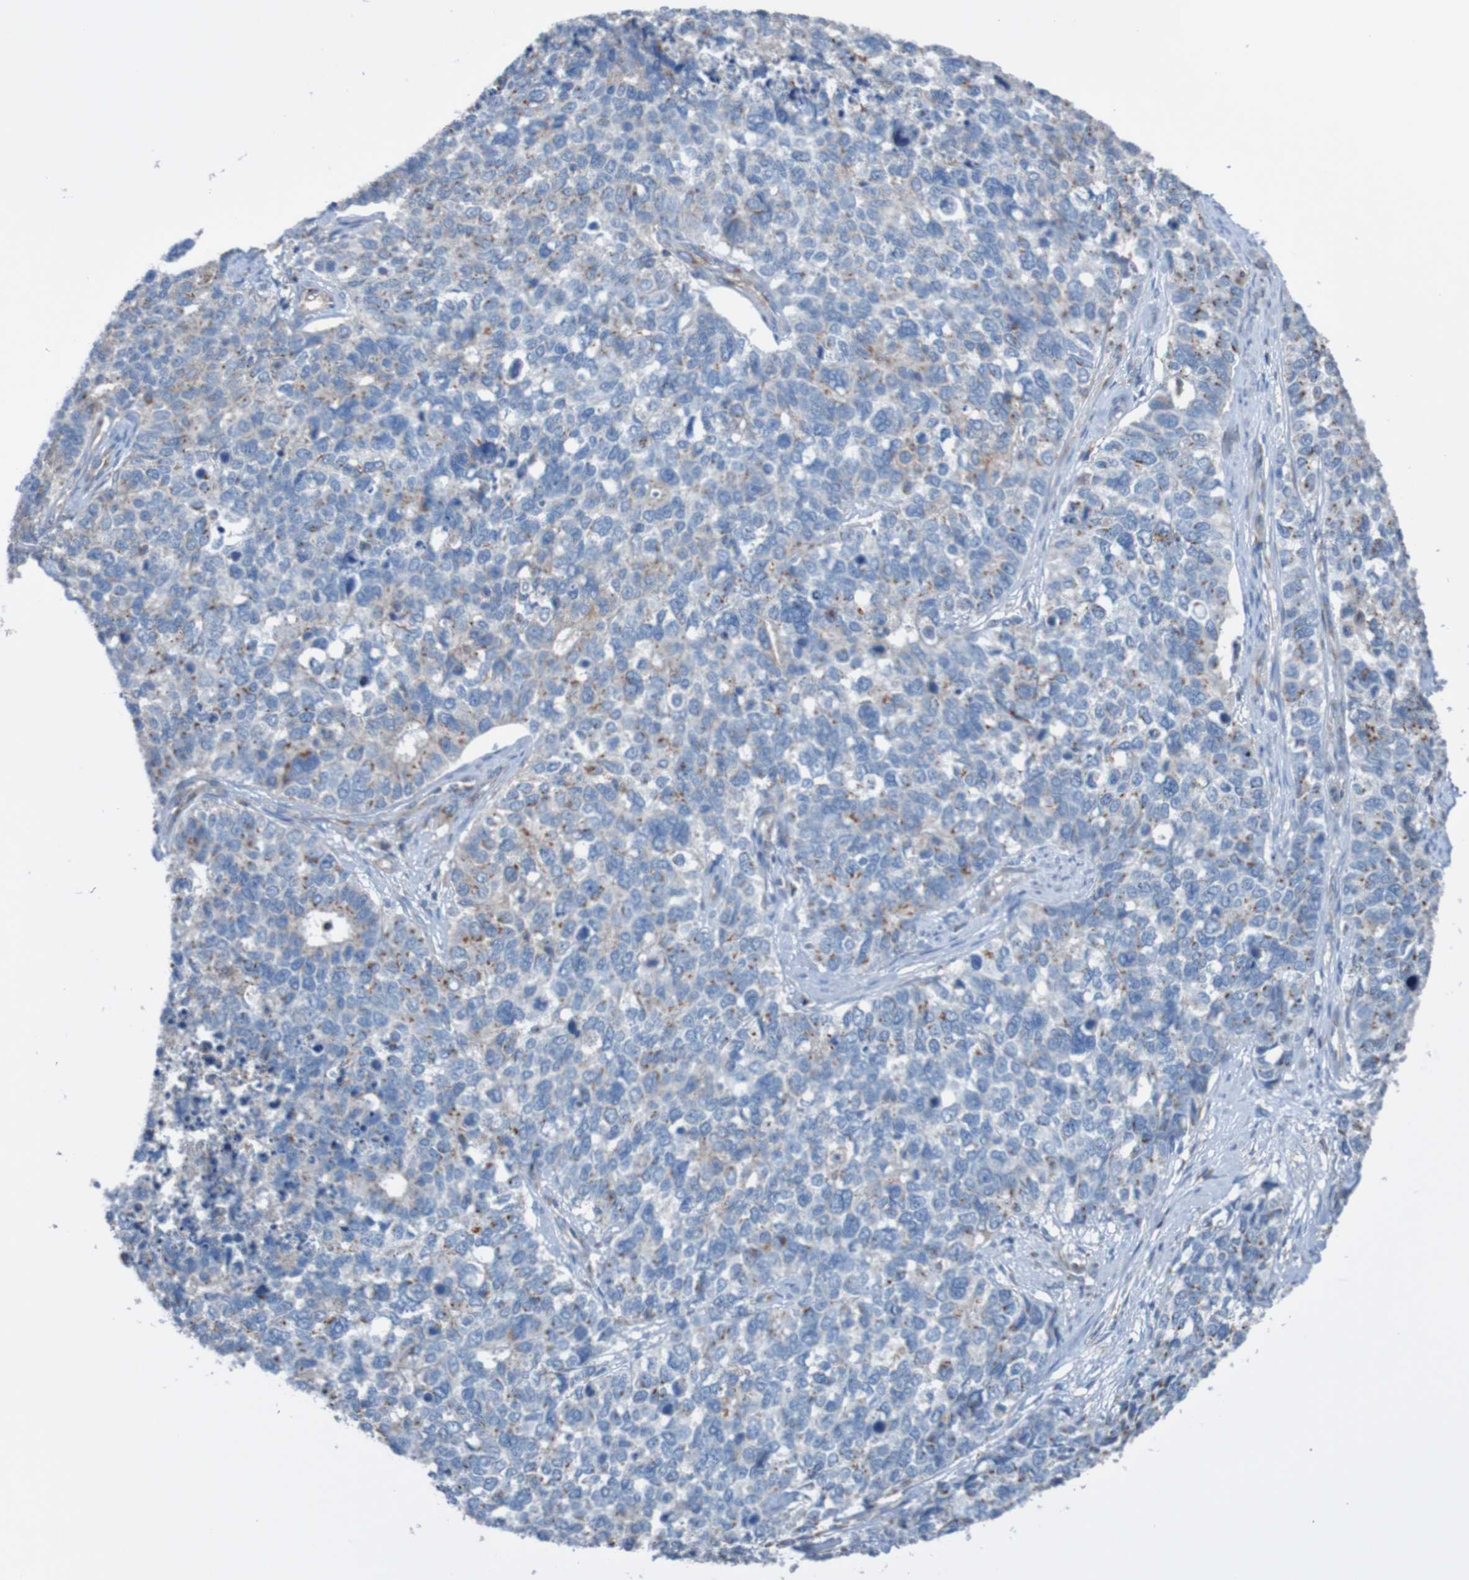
{"staining": {"intensity": "moderate", "quantity": "<25%", "location": "cytoplasmic/membranous"}, "tissue": "cervical cancer", "cell_type": "Tumor cells", "image_type": "cancer", "snomed": [{"axis": "morphology", "description": "Squamous cell carcinoma, NOS"}, {"axis": "topography", "description": "Cervix"}], "caption": "Tumor cells exhibit moderate cytoplasmic/membranous positivity in about <25% of cells in cervical squamous cell carcinoma. Immunohistochemistry stains the protein of interest in brown and the nuclei are stained blue.", "gene": "MINAR1", "patient": {"sex": "female", "age": 63}}